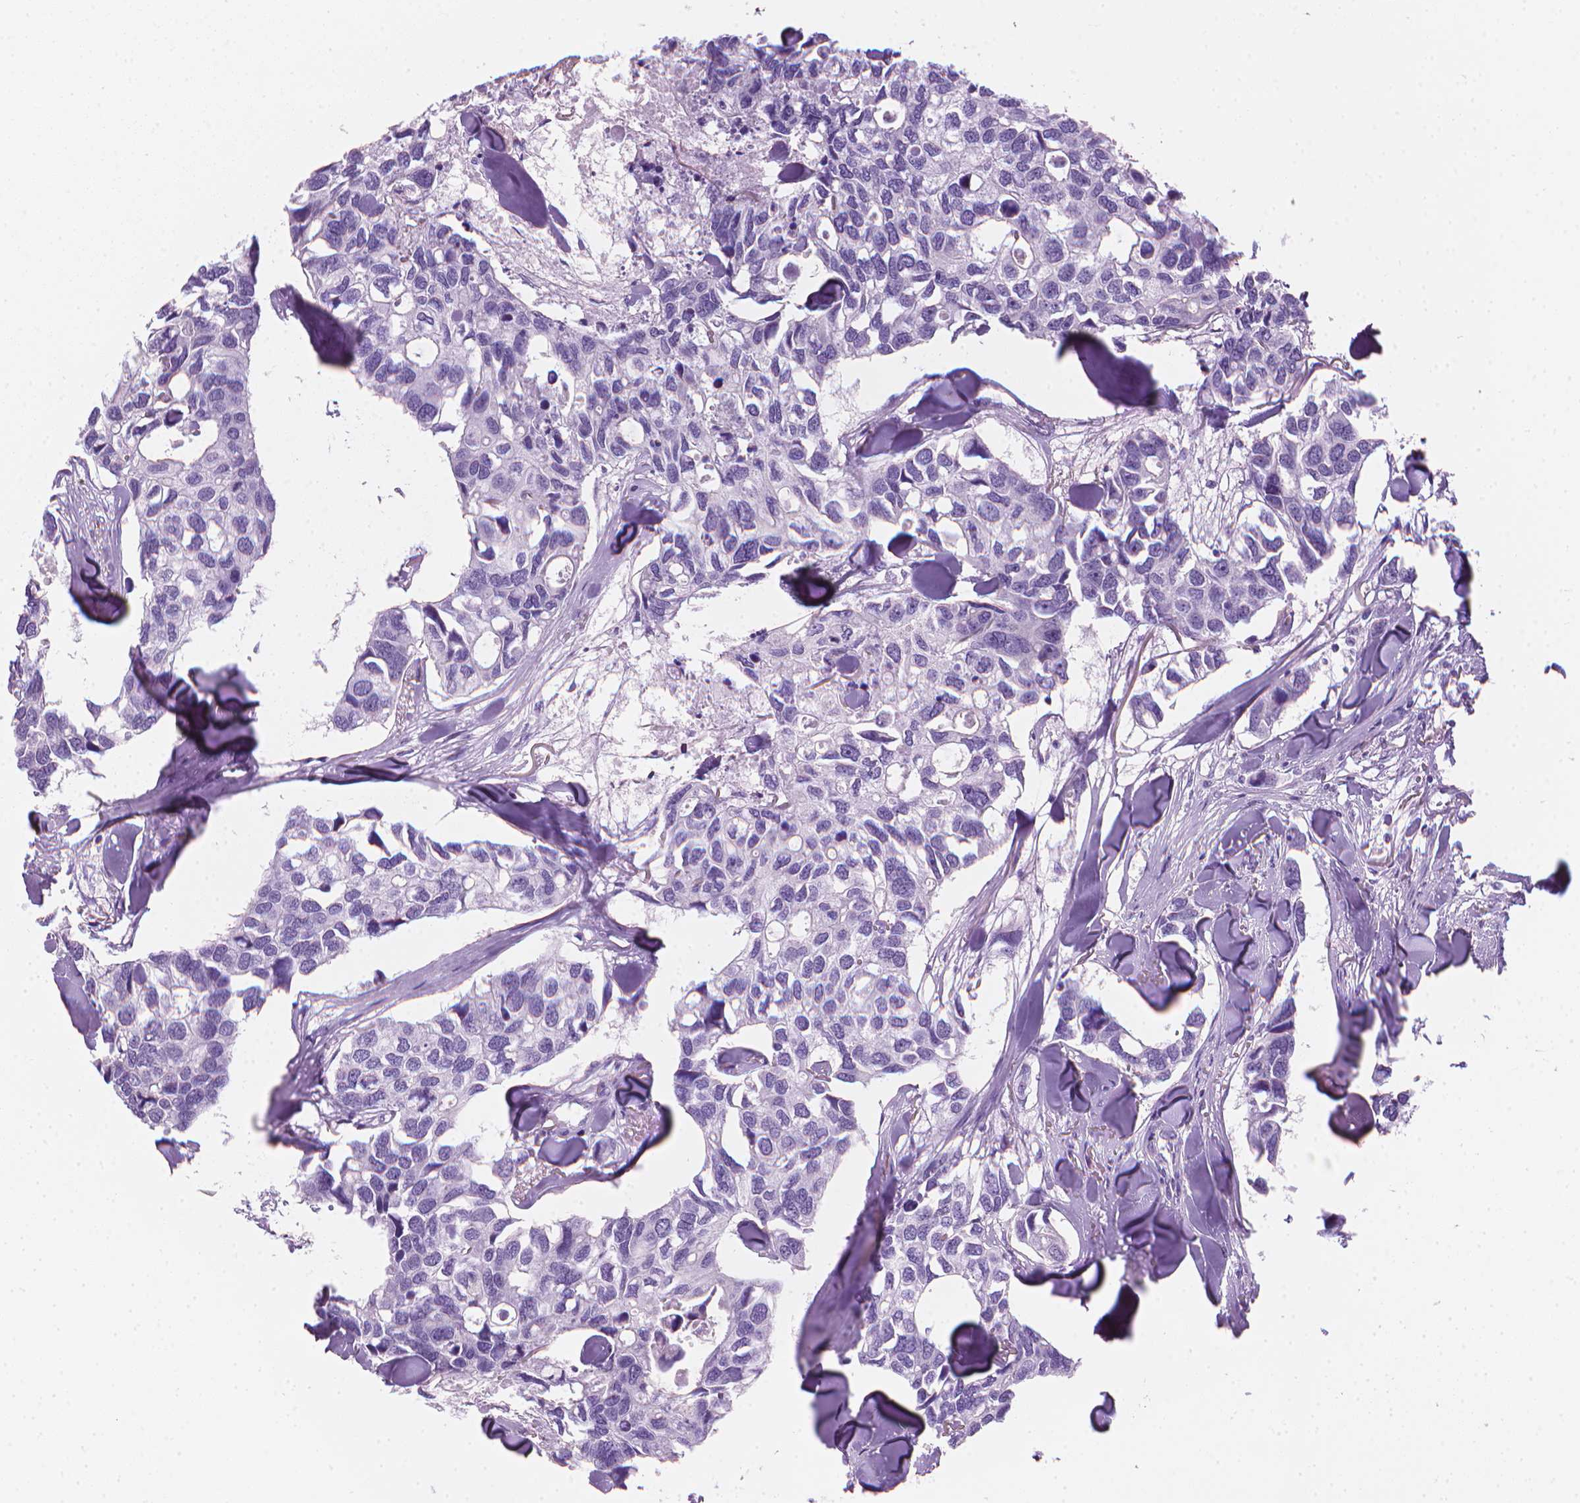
{"staining": {"intensity": "negative", "quantity": "none", "location": "none"}, "tissue": "breast cancer", "cell_type": "Tumor cells", "image_type": "cancer", "snomed": [{"axis": "morphology", "description": "Duct carcinoma"}, {"axis": "topography", "description": "Breast"}], "caption": "Tumor cells are negative for brown protein staining in breast cancer (intraductal carcinoma).", "gene": "TTC29", "patient": {"sex": "female", "age": 83}}